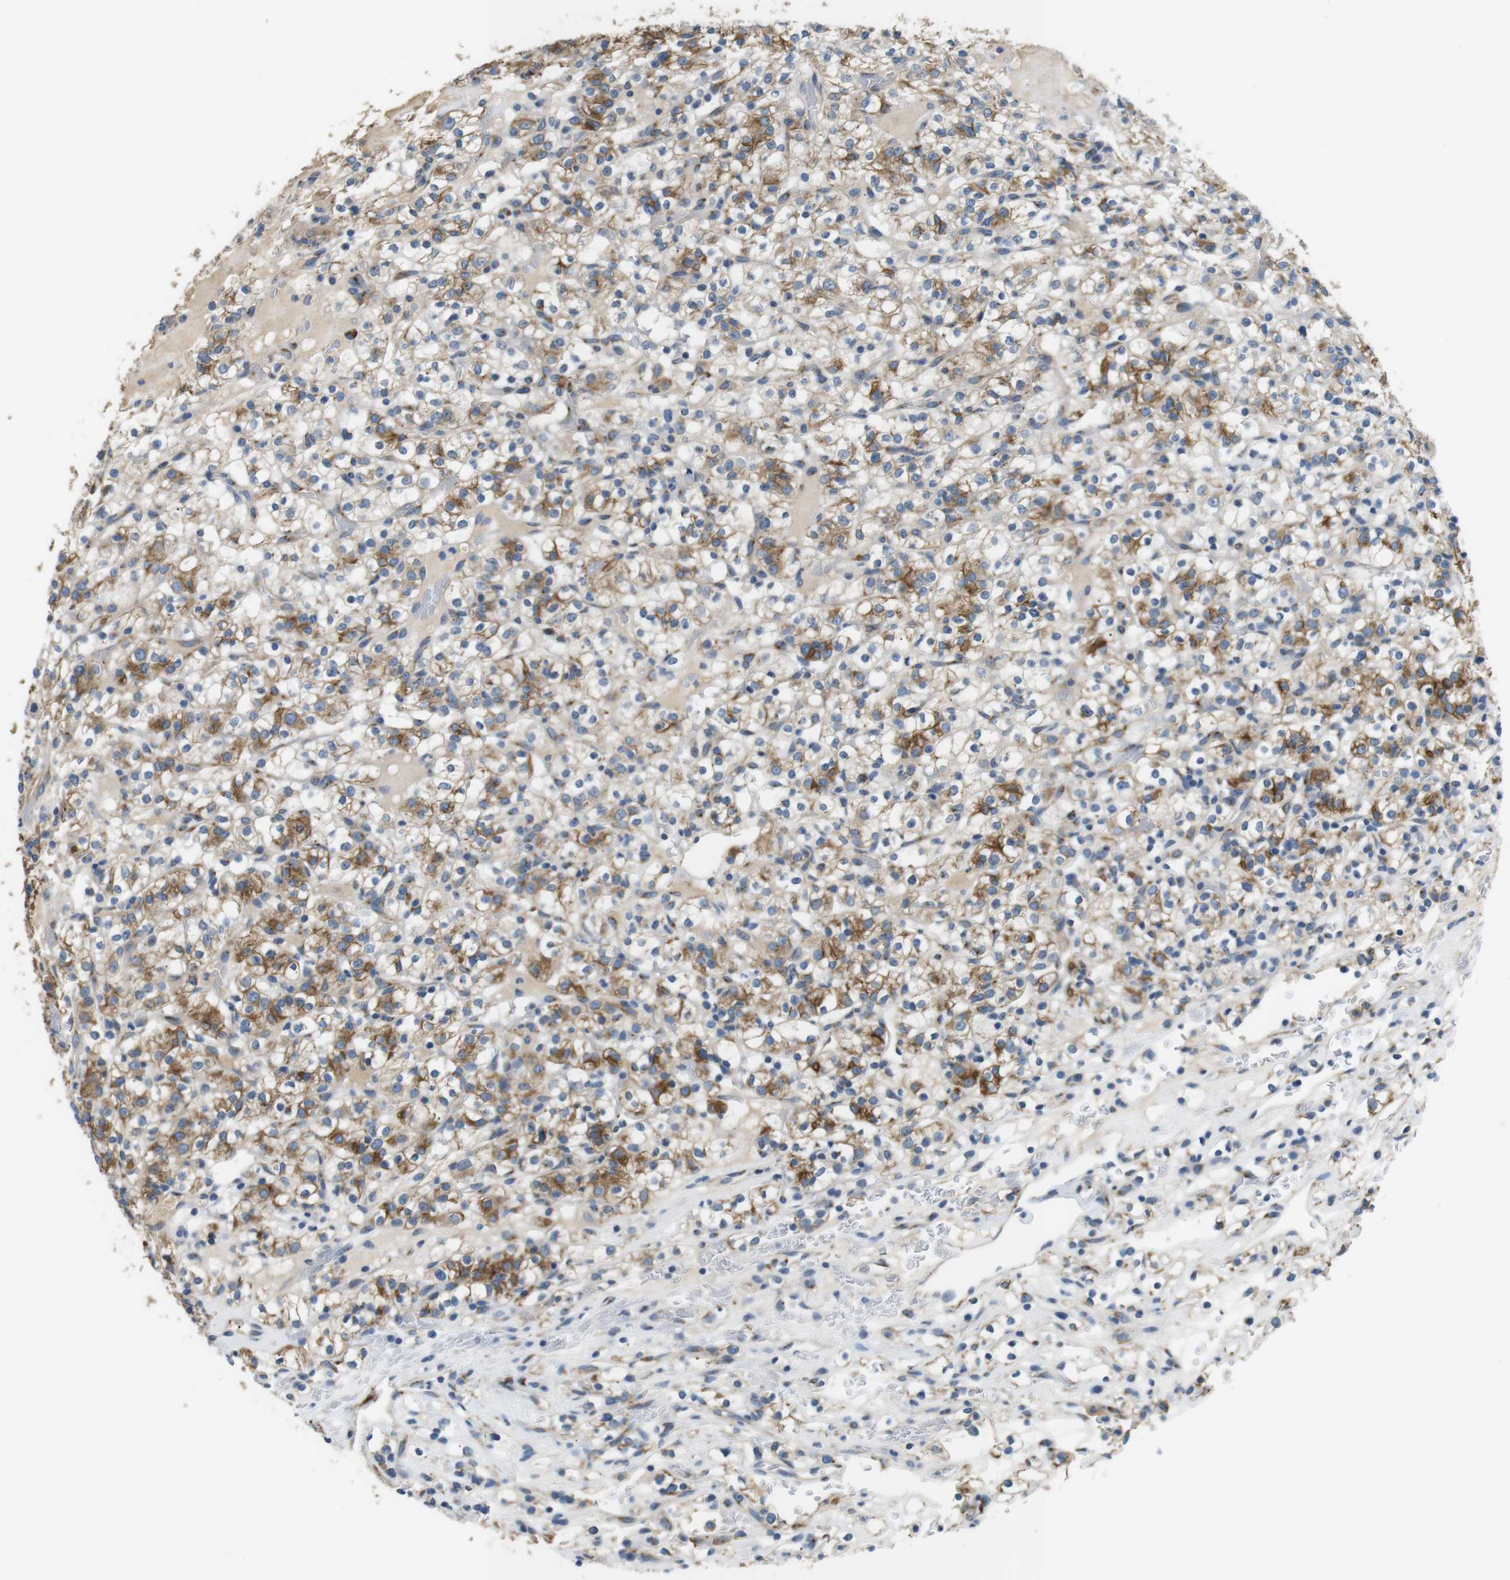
{"staining": {"intensity": "moderate", "quantity": ">75%", "location": "cytoplasmic/membranous"}, "tissue": "renal cancer", "cell_type": "Tumor cells", "image_type": "cancer", "snomed": [{"axis": "morphology", "description": "Normal tissue, NOS"}, {"axis": "morphology", "description": "Adenocarcinoma, NOS"}, {"axis": "topography", "description": "Kidney"}], "caption": "Immunohistochemistry (IHC) staining of renal cancer, which demonstrates medium levels of moderate cytoplasmic/membranous positivity in approximately >75% of tumor cells indicating moderate cytoplasmic/membranous protein expression. The staining was performed using DAB (3,3'-diaminobenzidine) (brown) for protein detection and nuclei were counterstained in hematoxylin (blue).", "gene": "UNC5CL", "patient": {"sex": "female", "age": 72}}